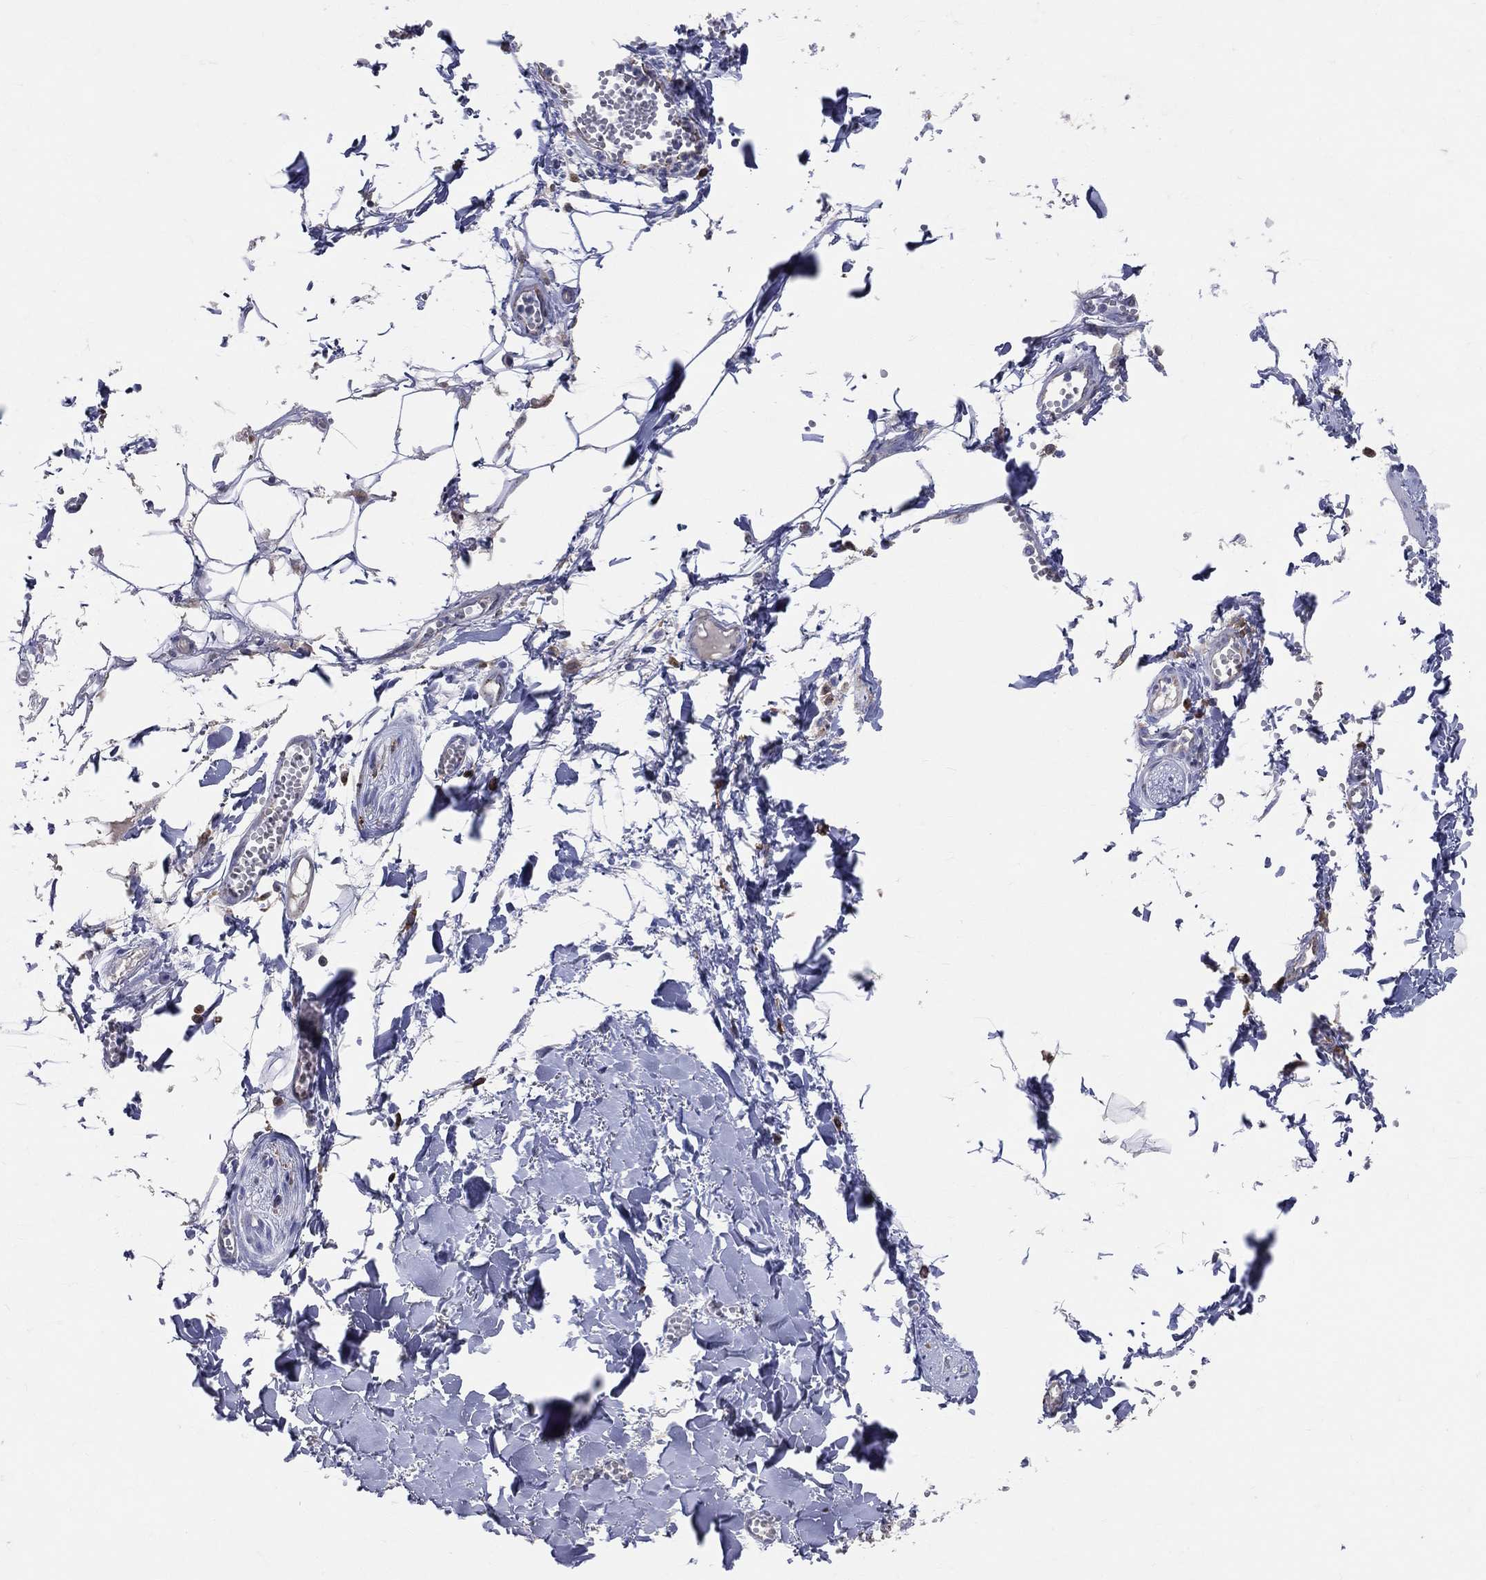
{"staining": {"intensity": "negative", "quantity": "none", "location": "none"}, "tissue": "adipose tissue", "cell_type": "Adipocytes", "image_type": "normal", "snomed": [{"axis": "morphology", "description": "Normal tissue, NOS"}, {"axis": "morphology", "description": "Squamous cell carcinoma, NOS"}, {"axis": "topography", "description": "Cartilage tissue"}, {"axis": "topography", "description": "Lung"}], "caption": "Micrograph shows no protein positivity in adipocytes of benign adipose tissue.", "gene": "CD74", "patient": {"sex": "male", "age": 66}}